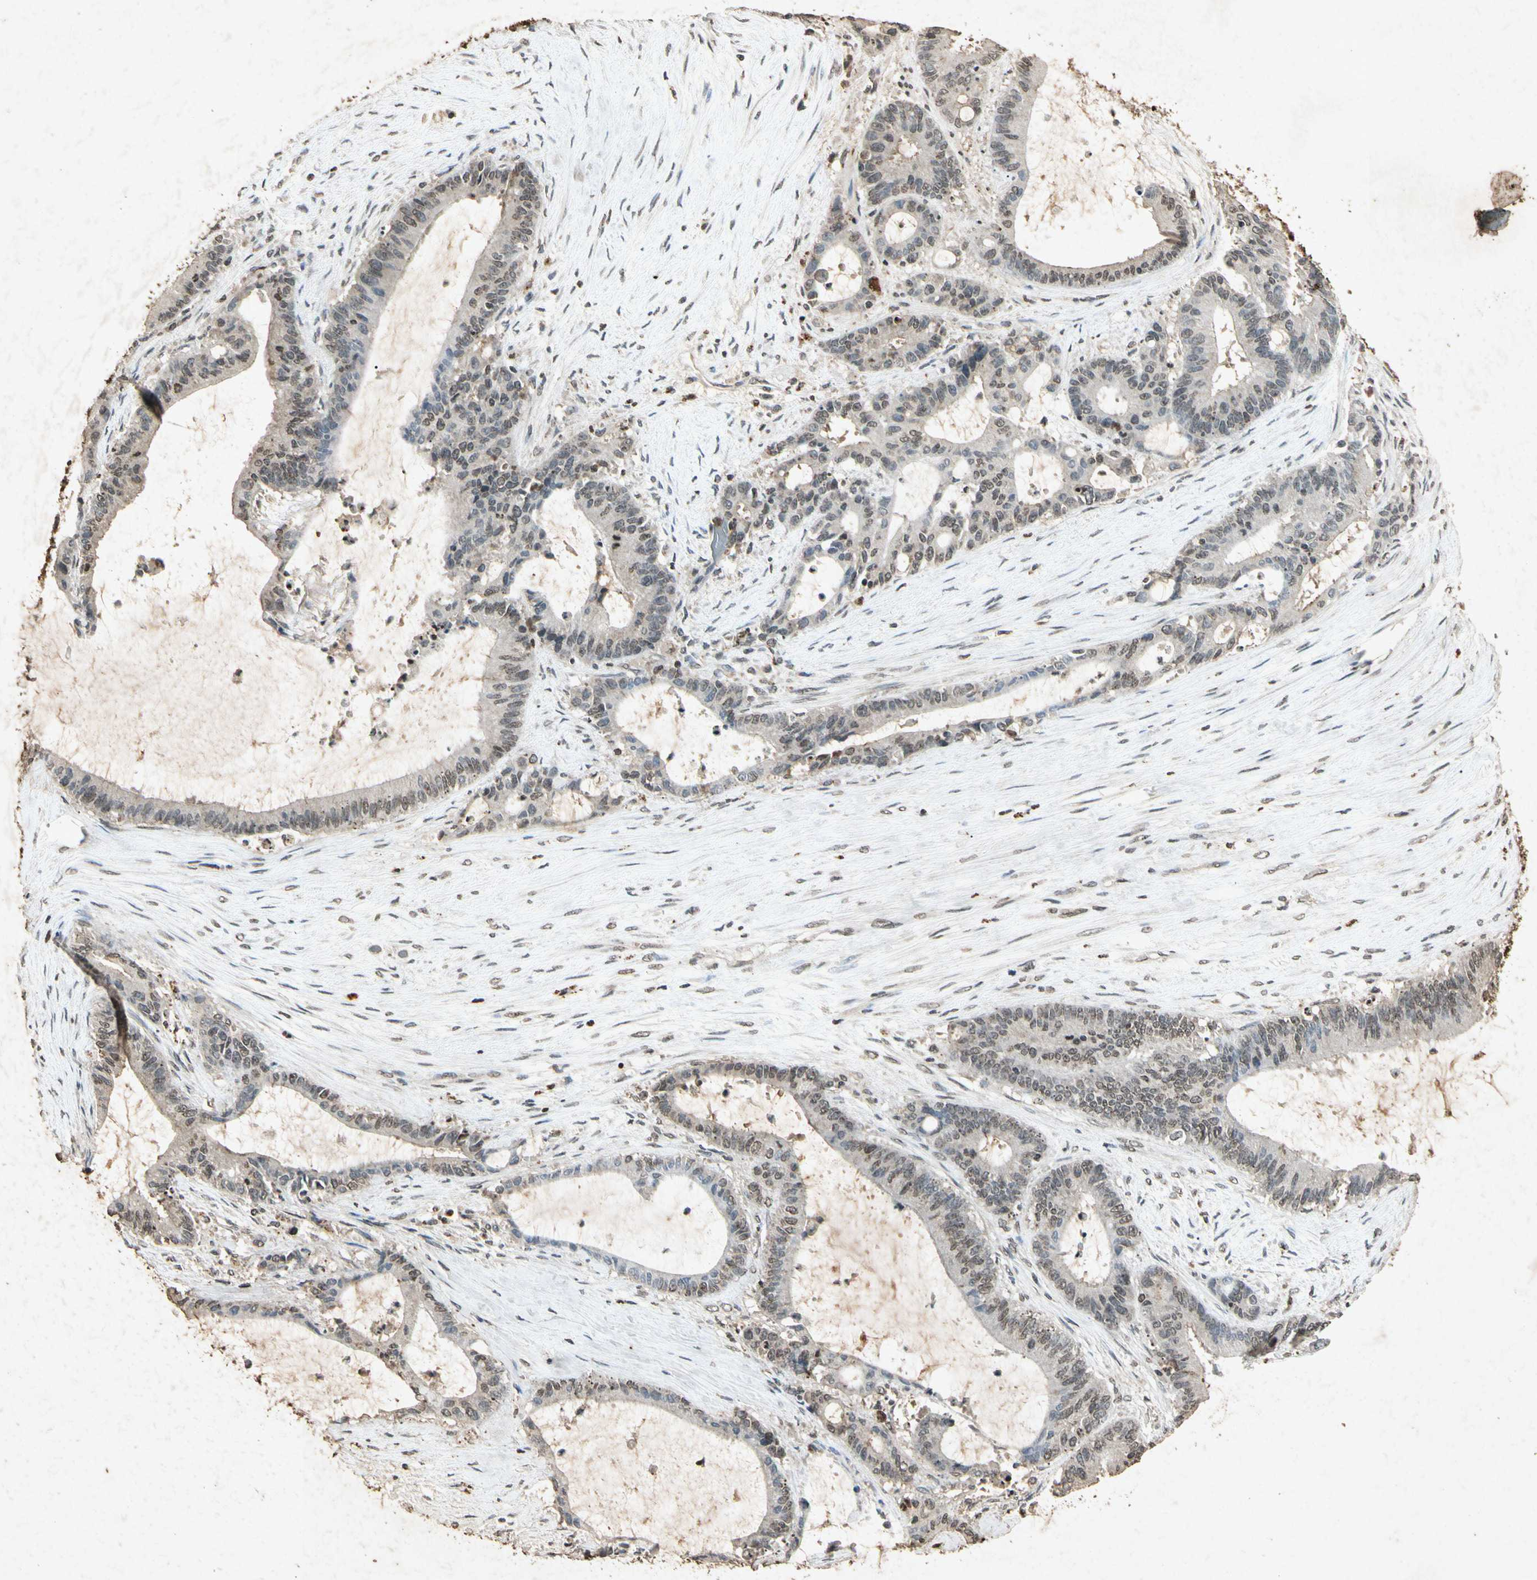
{"staining": {"intensity": "weak", "quantity": "25%-75%", "location": "cytoplasmic/membranous,nuclear"}, "tissue": "liver cancer", "cell_type": "Tumor cells", "image_type": "cancer", "snomed": [{"axis": "morphology", "description": "Cholangiocarcinoma"}, {"axis": "topography", "description": "Liver"}], "caption": "The histopathology image reveals immunohistochemical staining of cholangiocarcinoma (liver). There is weak cytoplasmic/membranous and nuclear expression is identified in about 25%-75% of tumor cells.", "gene": "MSRB1", "patient": {"sex": "female", "age": 73}}